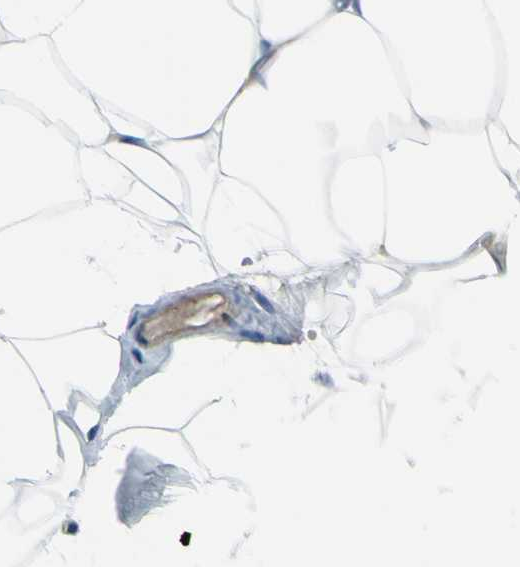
{"staining": {"intensity": "negative", "quantity": "none", "location": "none"}, "tissue": "adipose tissue", "cell_type": "Adipocytes", "image_type": "normal", "snomed": [{"axis": "morphology", "description": "Normal tissue, NOS"}, {"axis": "topography", "description": "Breast"}, {"axis": "topography", "description": "Adipose tissue"}], "caption": "DAB immunohistochemical staining of normal adipose tissue shows no significant positivity in adipocytes.", "gene": "PAK2", "patient": {"sex": "female", "age": 25}}